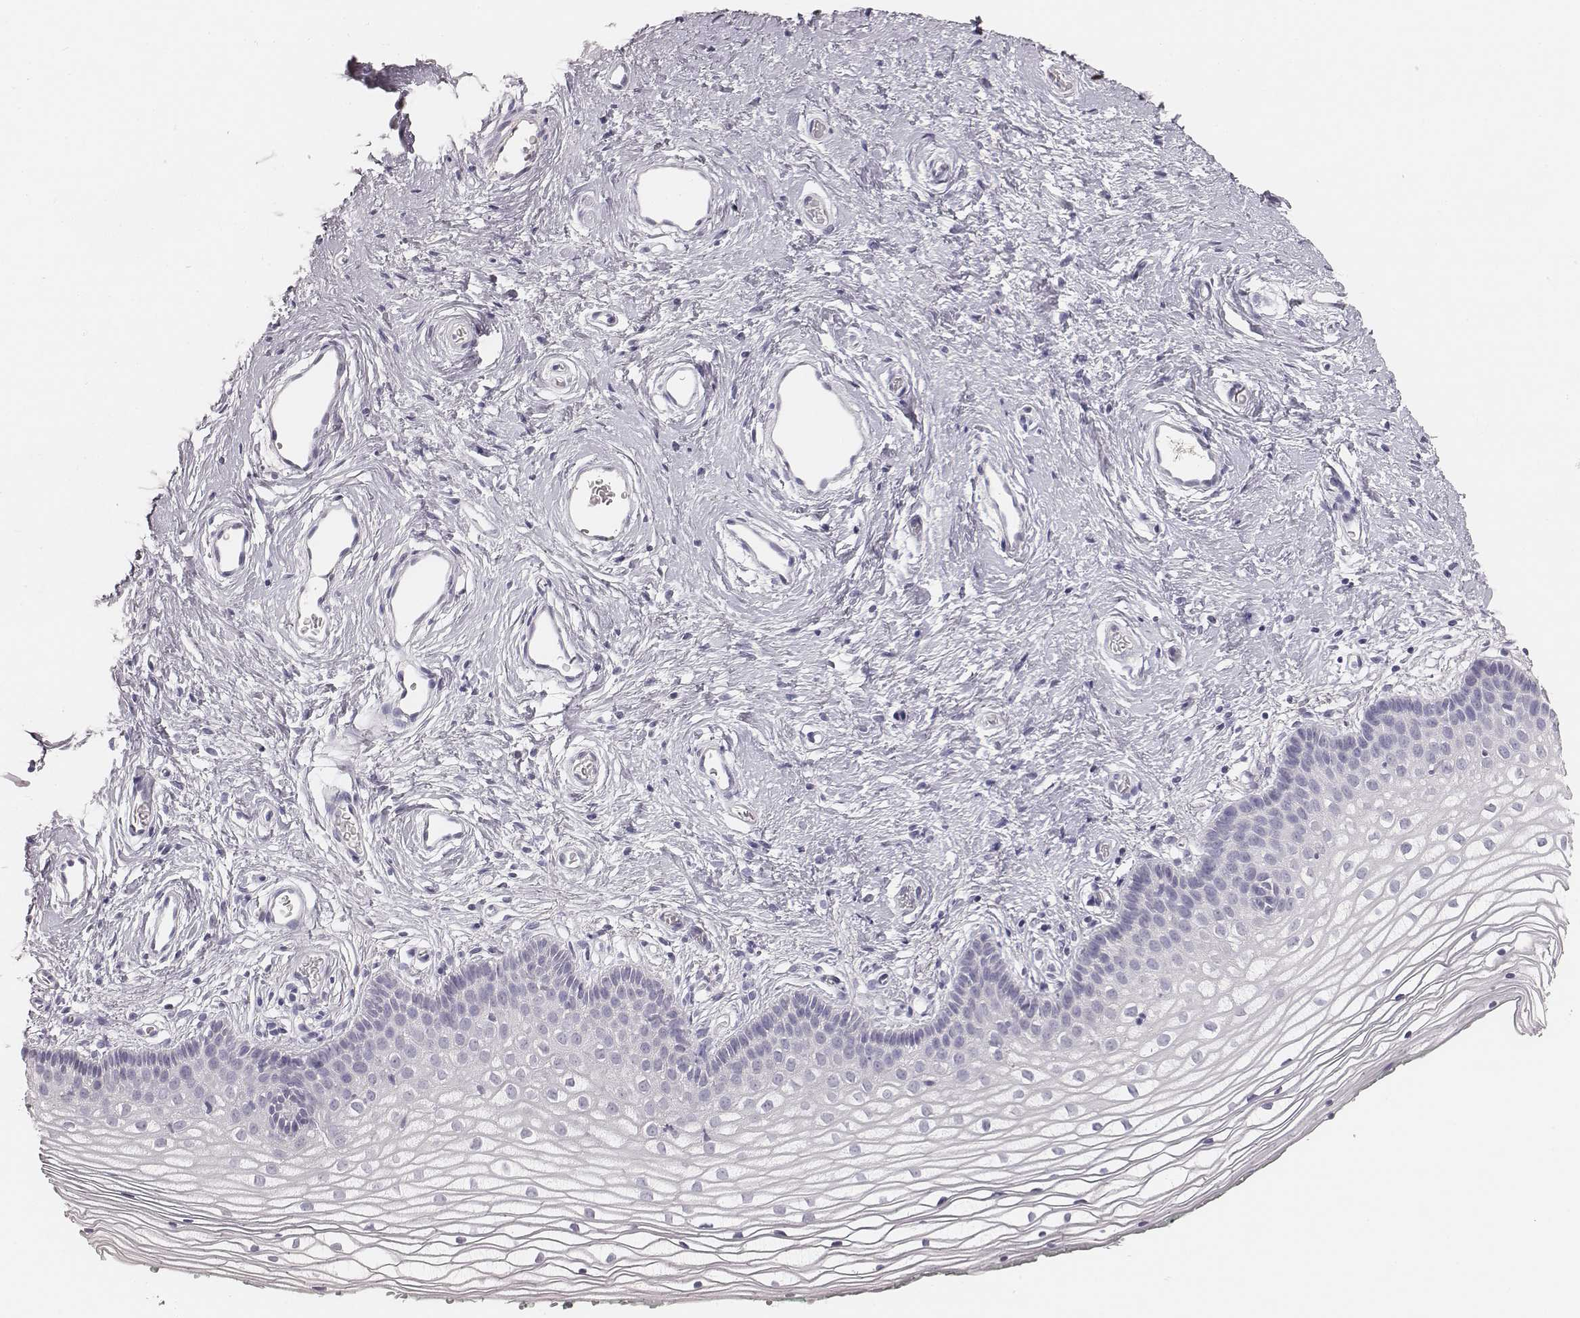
{"staining": {"intensity": "negative", "quantity": "none", "location": "none"}, "tissue": "vagina", "cell_type": "Squamous epithelial cells", "image_type": "normal", "snomed": [{"axis": "morphology", "description": "Normal tissue, NOS"}, {"axis": "topography", "description": "Vagina"}], "caption": "This is an immunohistochemistry image of normal human vagina. There is no staining in squamous epithelial cells.", "gene": "MYH6", "patient": {"sex": "female", "age": 36}}